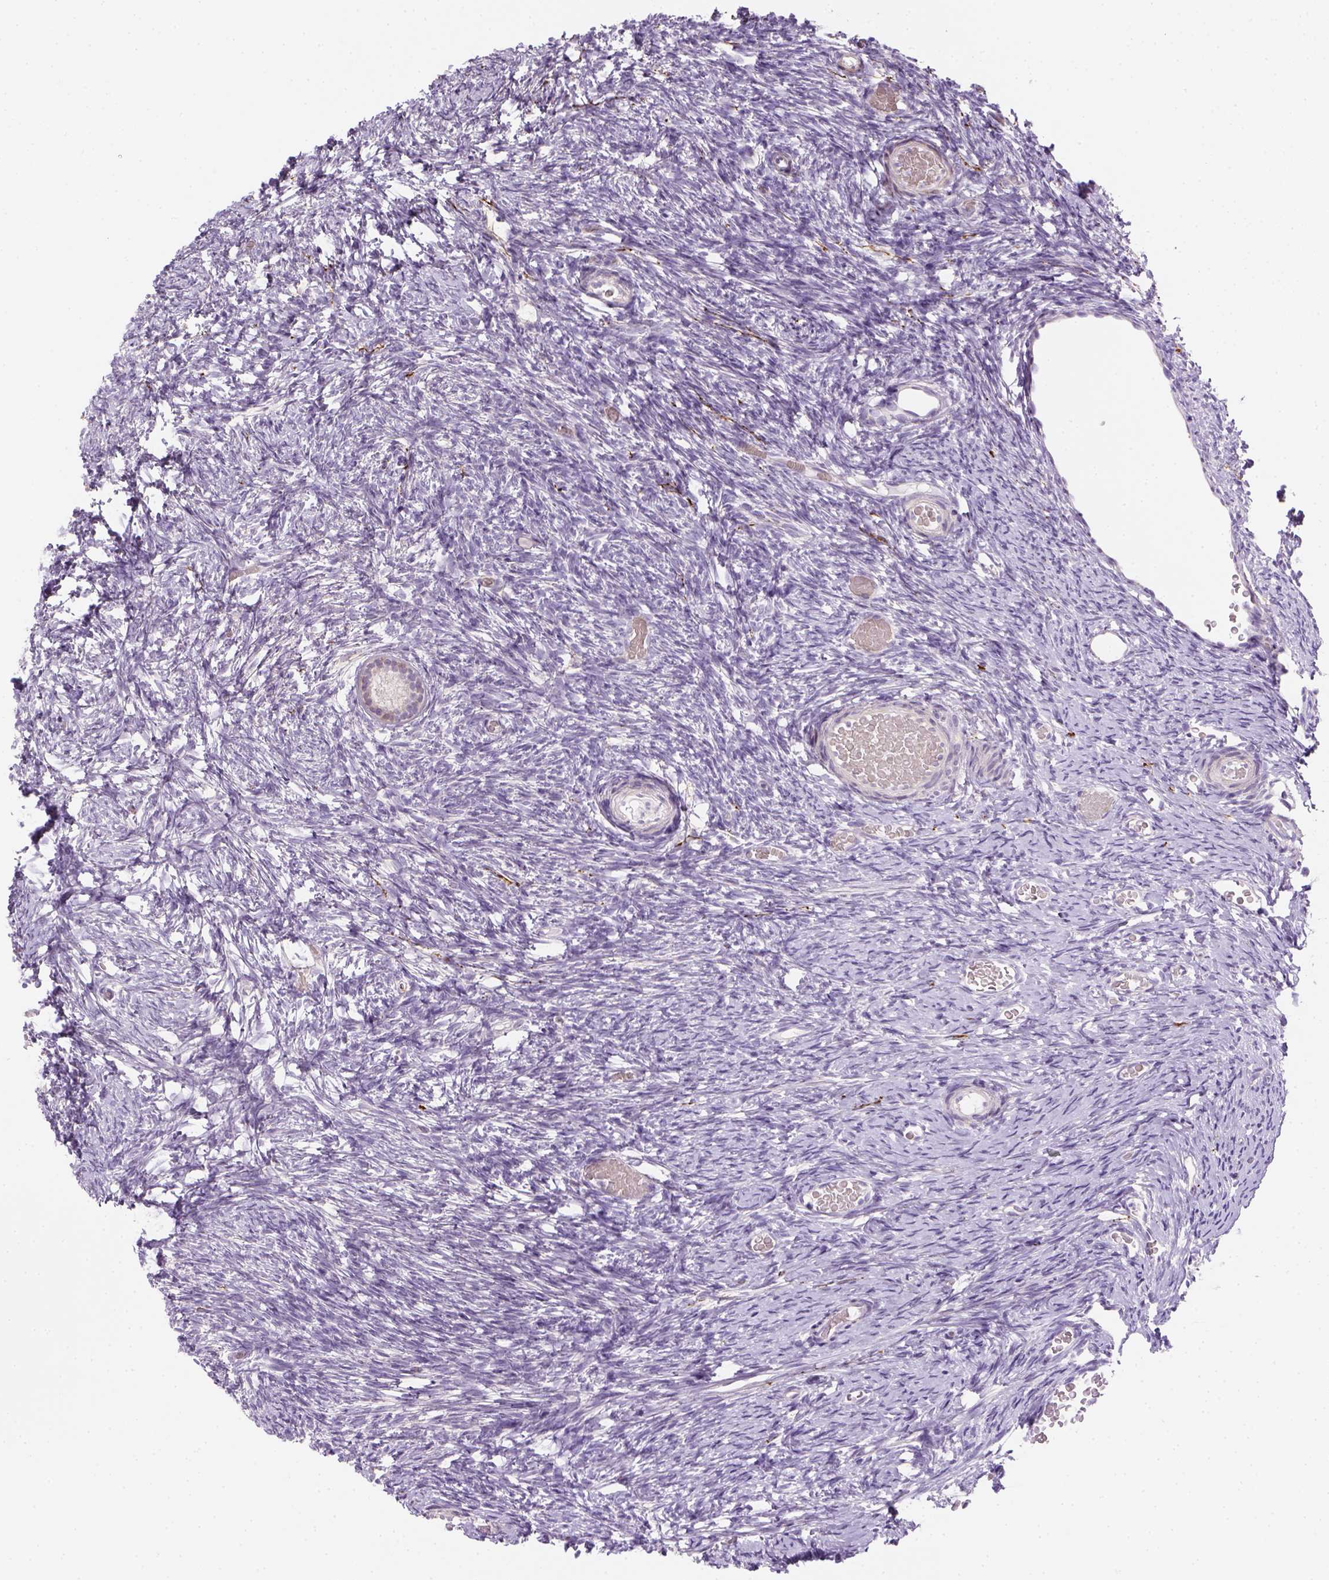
{"staining": {"intensity": "negative", "quantity": "none", "location": "none"}, "tissue": "ovary", "cell_type": "Follicle cells", "image_type": "normal", "snomed": [{"axis": "morphology", "description": "Normal tissue, NOS"}, {"axis": "topography", "description": "Ovary"}], "caption": "The image displays no staining of follicle cells in unremarkable ovary.", "gene": "CACNB1", "patient": {"sex": "female", "age": 39}}